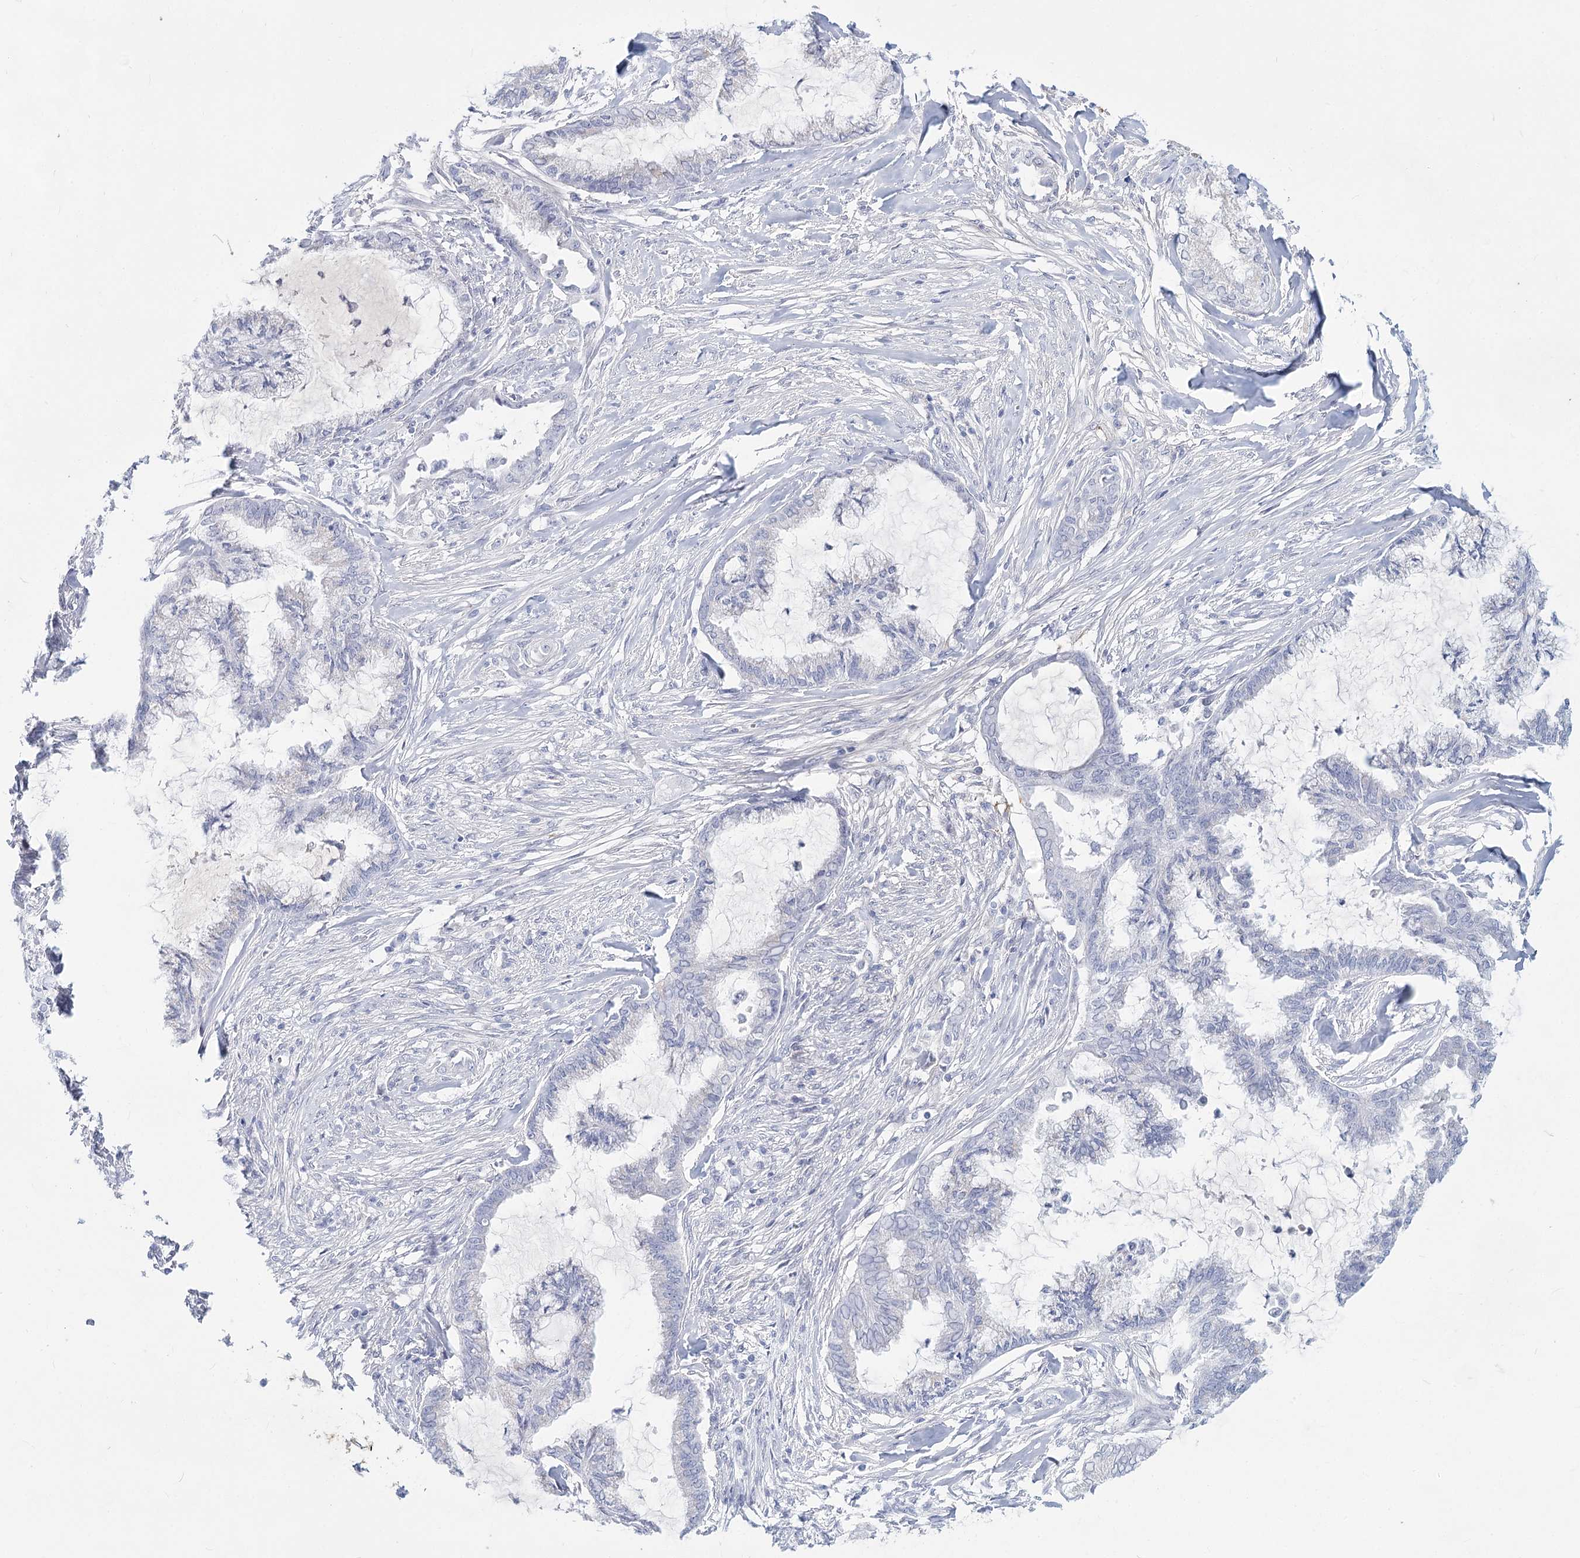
{"staining": {"intensity": "negative", "quantity": "none", "location": "none"}, "tissue": "endometrial cancer", "cell_type": "Tumor cells", "image_type": "cancer", "snomed": [{"axis": "morphology", "description": "Adenocarcinoma, NOS"}, {"axis": "topography", "description": "Endometrium"}], "caption": "Tumor cells show no significant protein staining in endometrial adenocarcinoma. The staining was performed using DAB (3,3'-diaminobenzidine) to visualize the protein expression in brown, while the nuclei were stained in blue with hematoxylin (Magnification: 20x).", "gene": "TASOR2", "patient": {"sex": "female", "age": 86}}